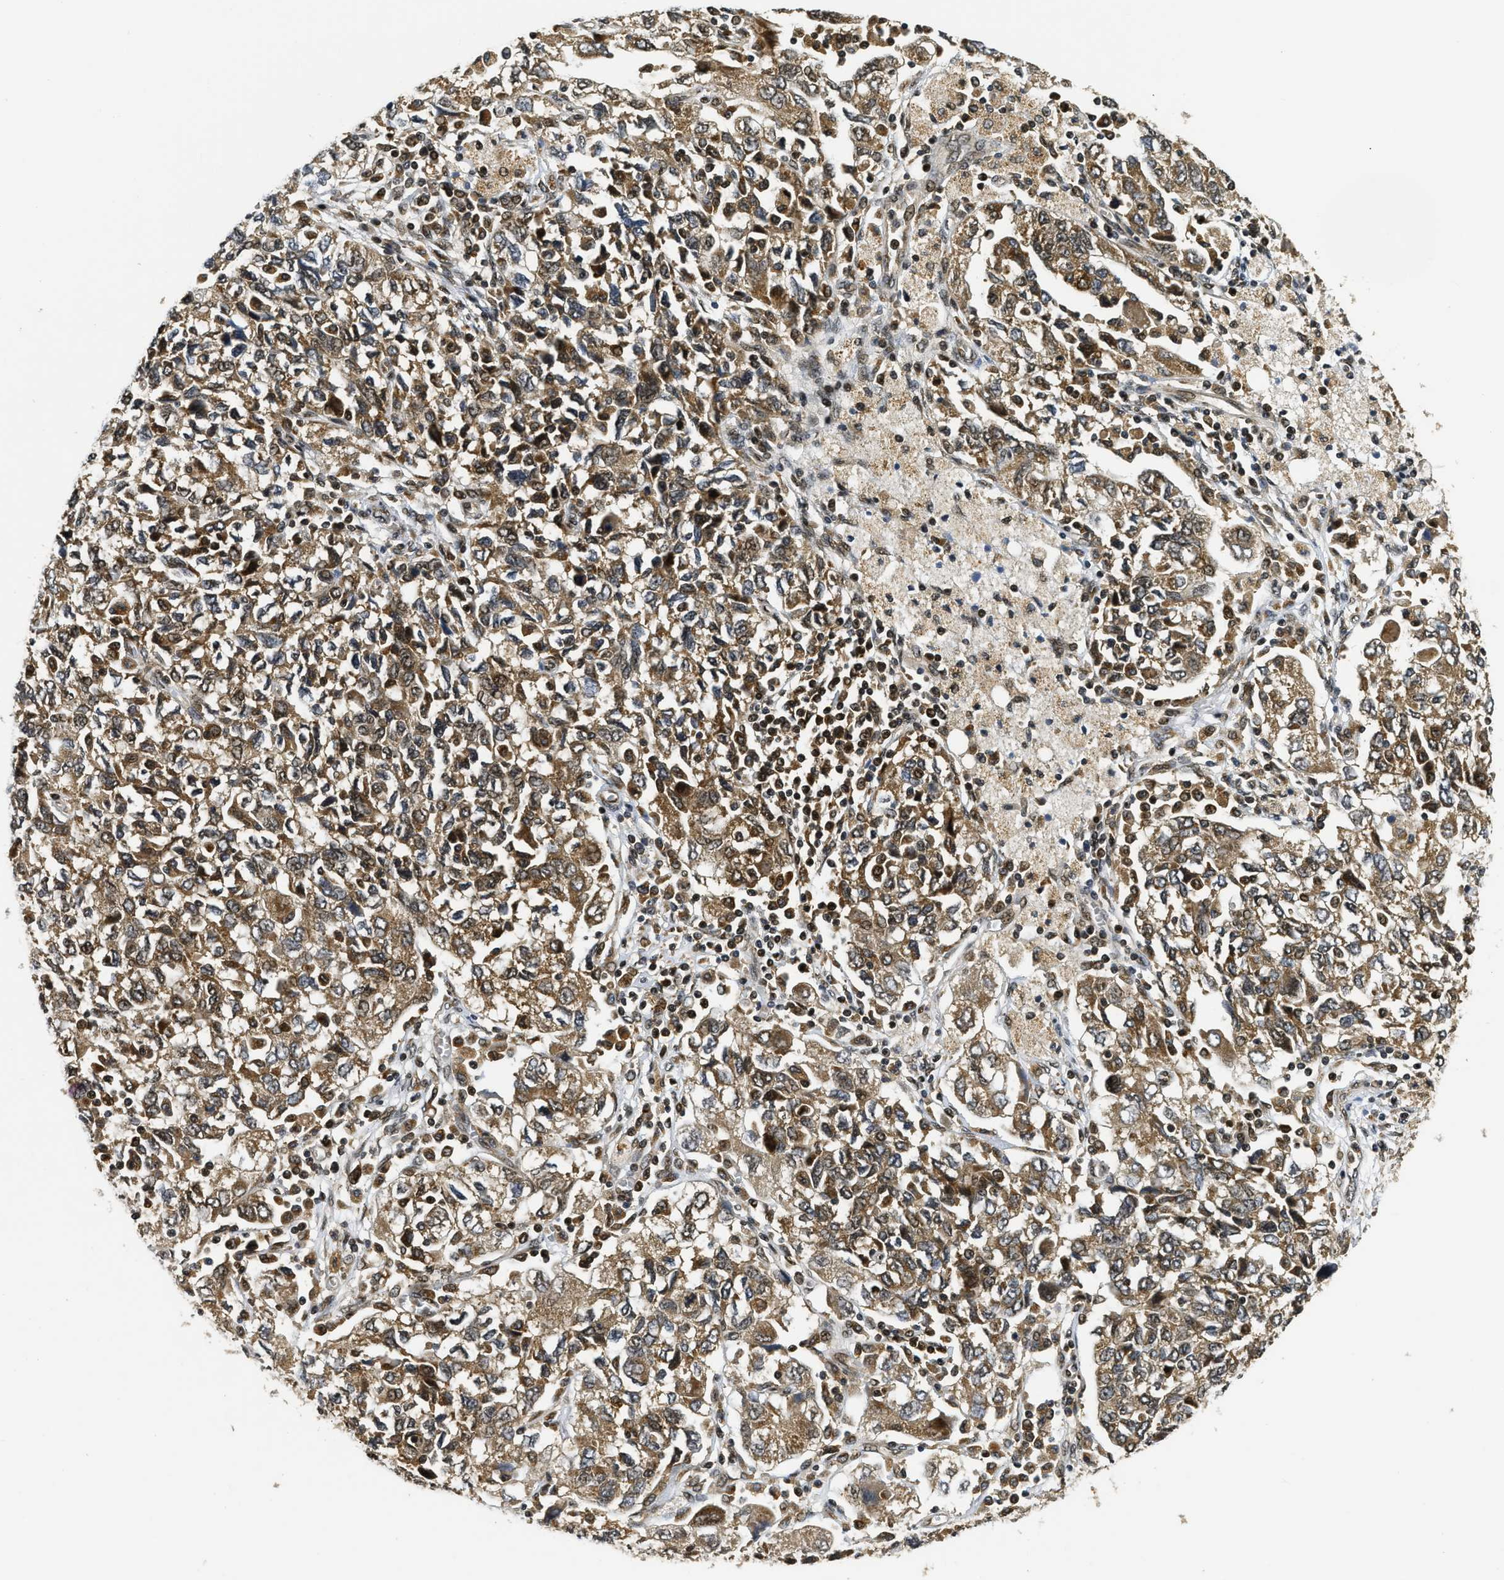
{"staining": {"intensity": "moderate", "quantity": ">75%", "location": "cytoplasmic/membranous"}, "tissue": "ovarian cancer", "cell_type": "Tumor cells", "image_type": "cancer", "snomed": [{"axis": "morphology", "description": "Carcinoma, NOS"}, {"axis": "morphology", "description": "Cystadenocarcinoma, serous, NOS"}, {"axis": "topography", "description": "Ovary"}], "caption": "The image exhibits immunohistochemical staining of ovarian cancer (serous cystadenocarcinoma). There is moderate cytoplasmic/membranous expression is seen in about >75% of tumor cells.", "gene": "ADSL", "patient": {"sex": "female", "age": 69}}